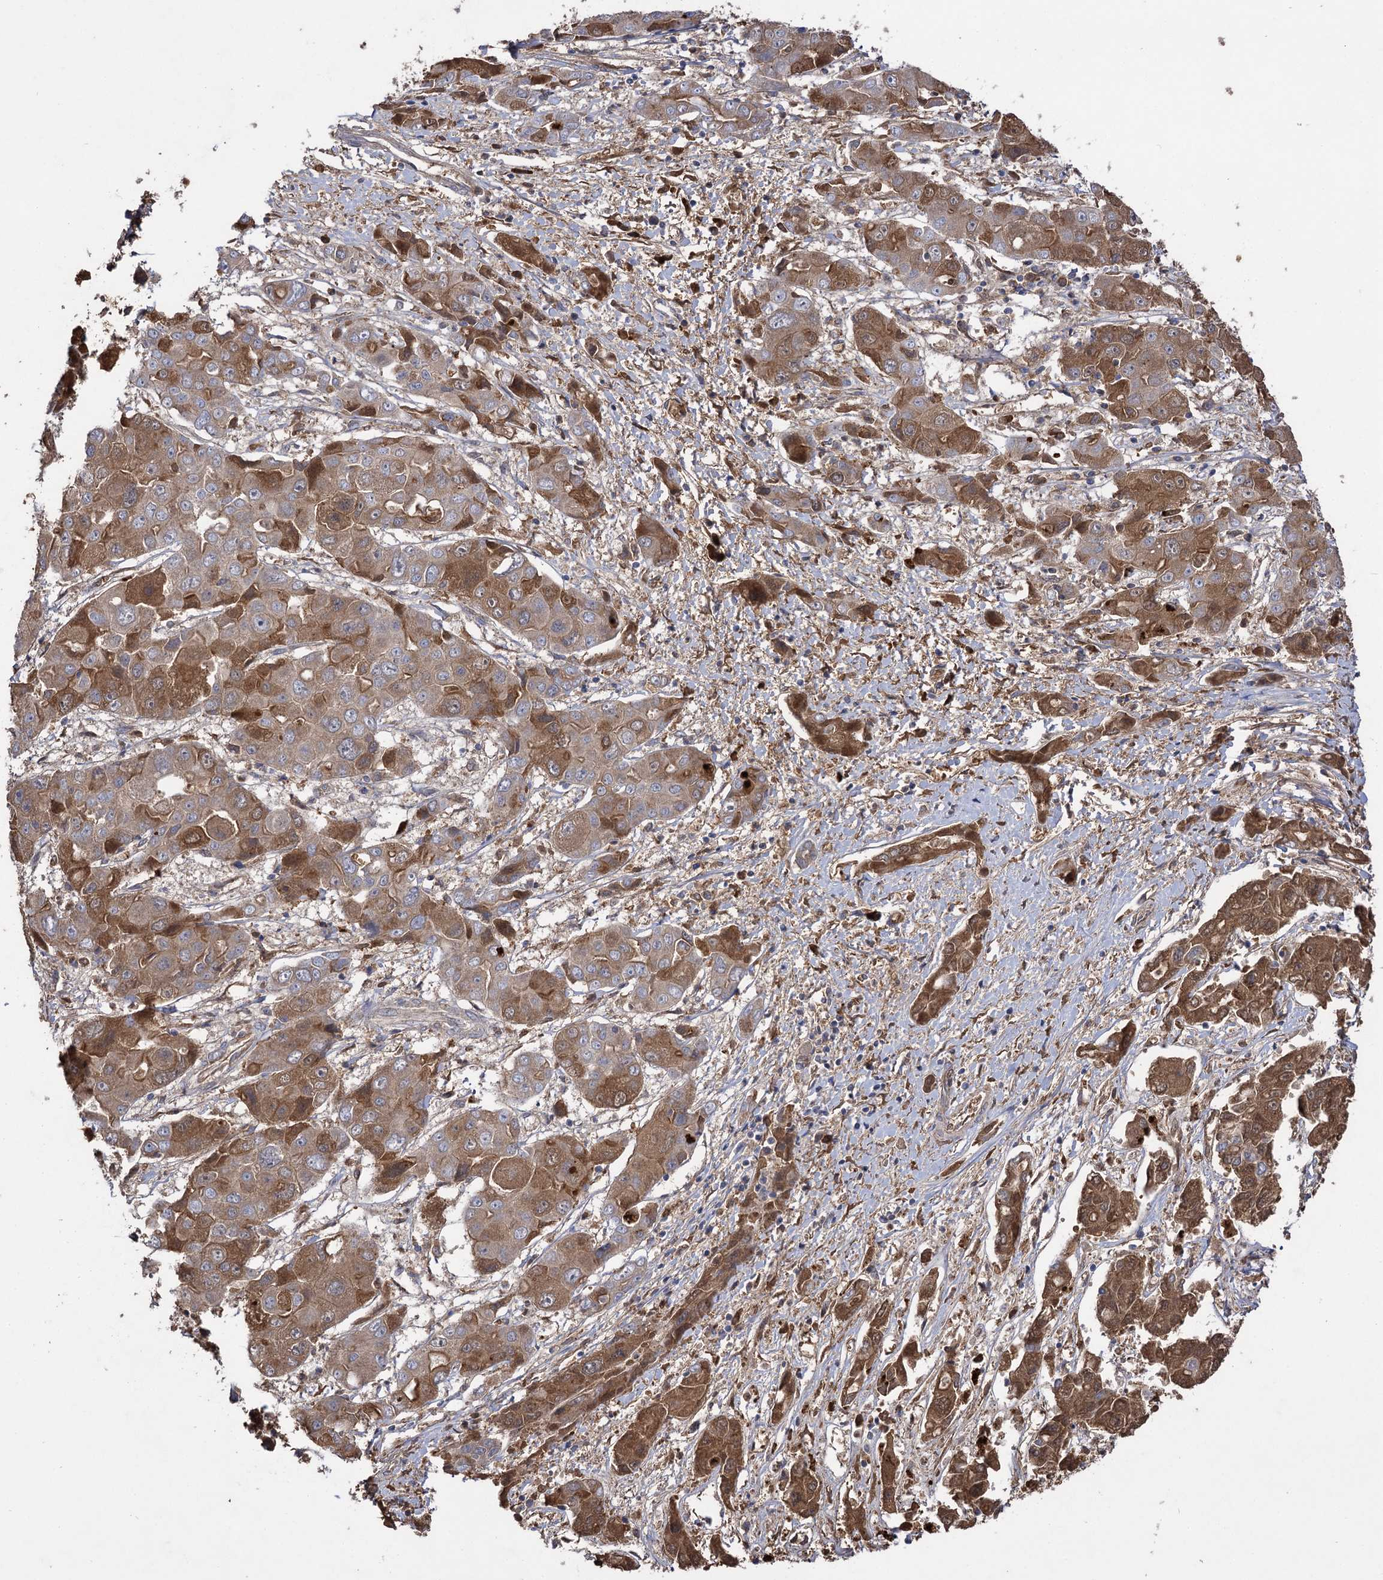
{"staining": {"intensity": "moderate", "quantity": ">75%", "location": "cytoplasmic/membranous"}, "tissue": "liver cancer", "cell_type": "Tumor cells", "image_type": "cancer", "snomed": [{"axis": "morphology", "description": "Cholangiocarcinoma"}, {"axis": "topography", "description": "Liver"}], "caption": "Immunohistochemical staining of human liver cholangiocarcinoma demonstrates medium levels of moderate cytoplasmic/membranous expression in about >75% of tumor cells.", "gene": "USP50", "patient": {"sex": "male", "age": 67}}